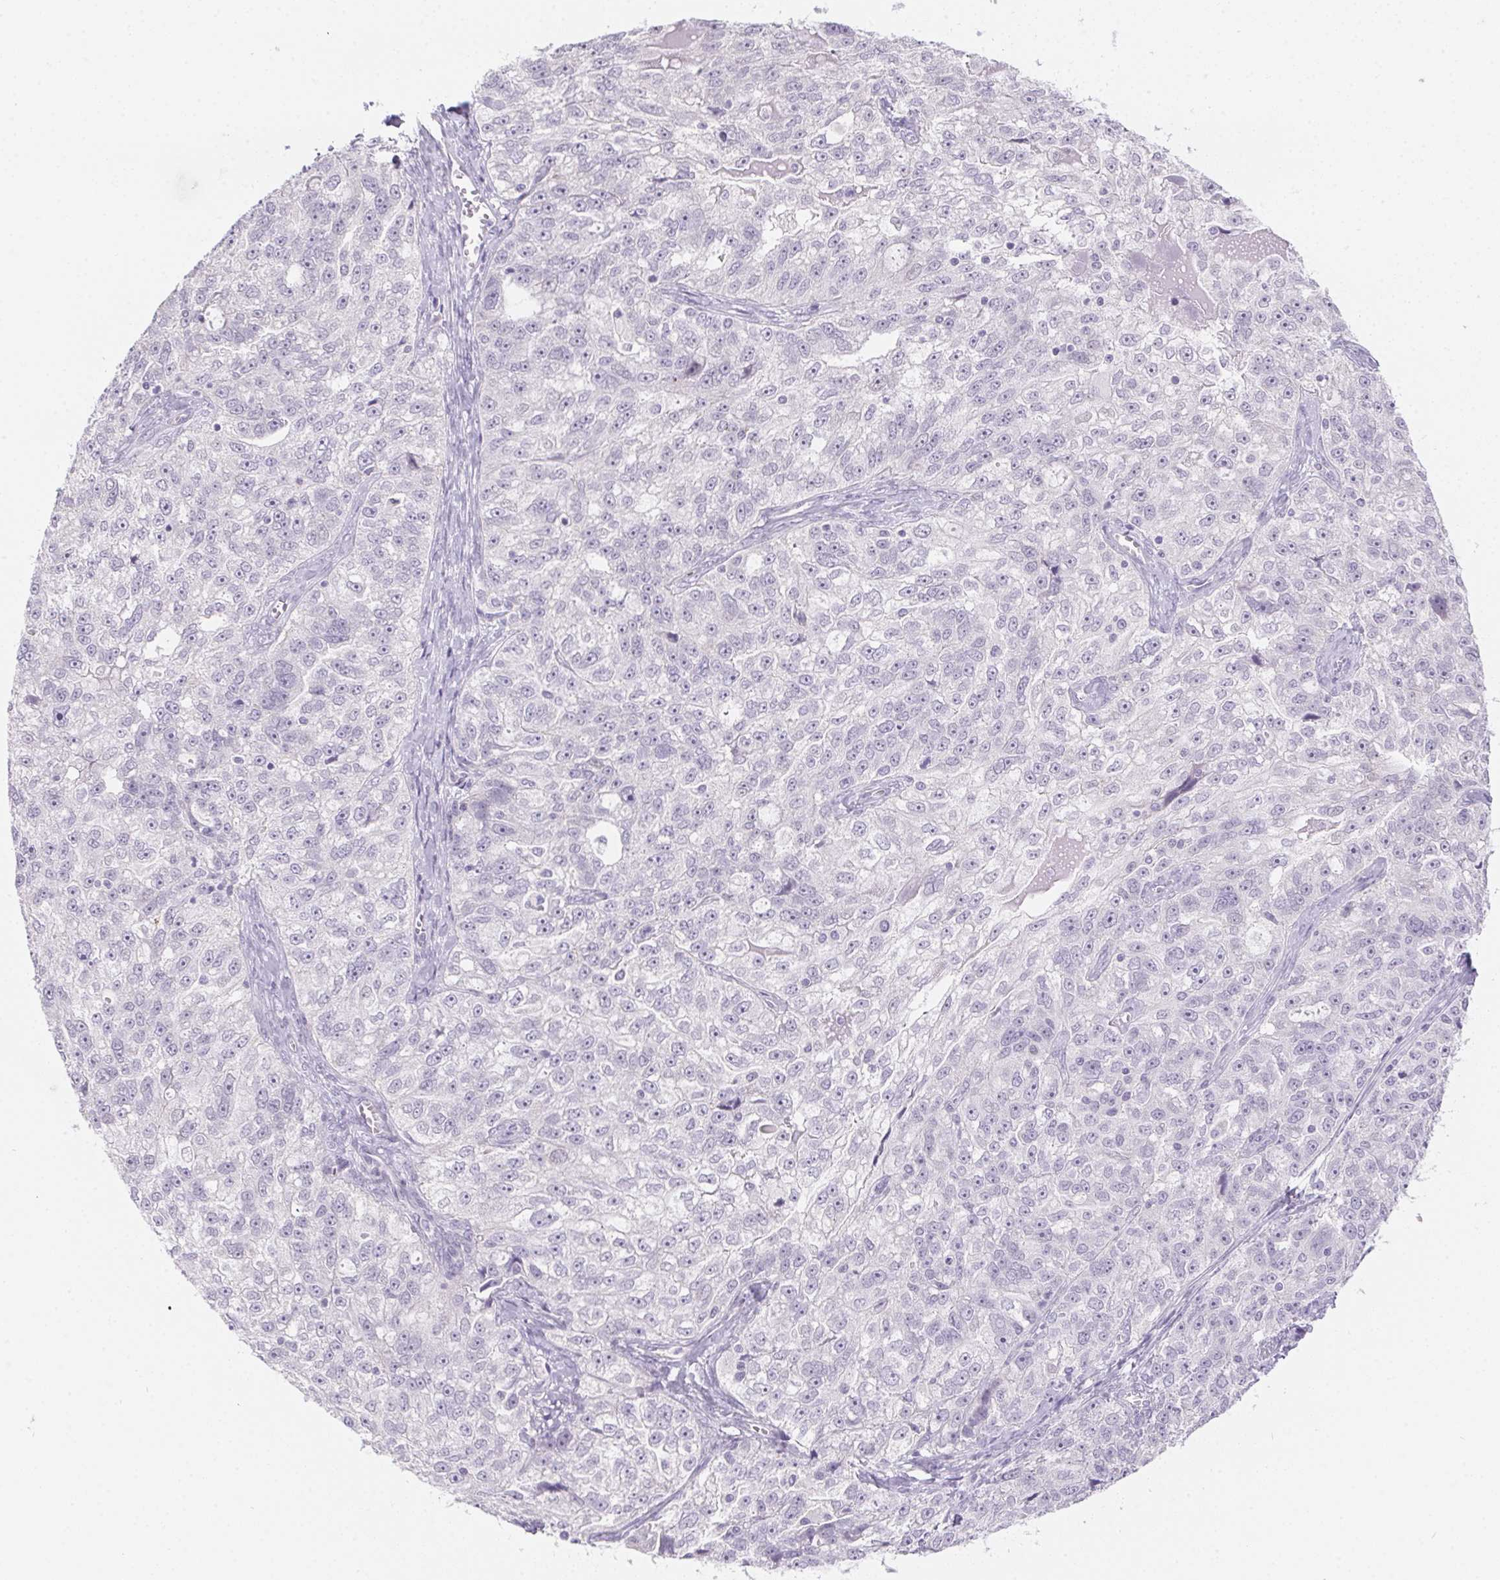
{"staining": {"intensity": "negative", "quantity": "none", "location": "none"}, "tissue": "ovarian cancer", "cell_type": "Tumor cells", "image_type": "cancer", "snomed": [{"axis": "morphology", "description": "Cystadenocarcinoma, serous, NOS"}, {"axis": "topography", "description": "Ovary"}], "caption": "The IHC histopathology image has no significant positivity in tumor cells of serous cystadenocarcinoma (ovarian) tissue. (Stains: DAB IHC with hematoxylin counter stain, Microscopy: brightfield microscopy at high magnification).", "gene": "MORC1", "patient": {"sex": "female", "age": 51}}